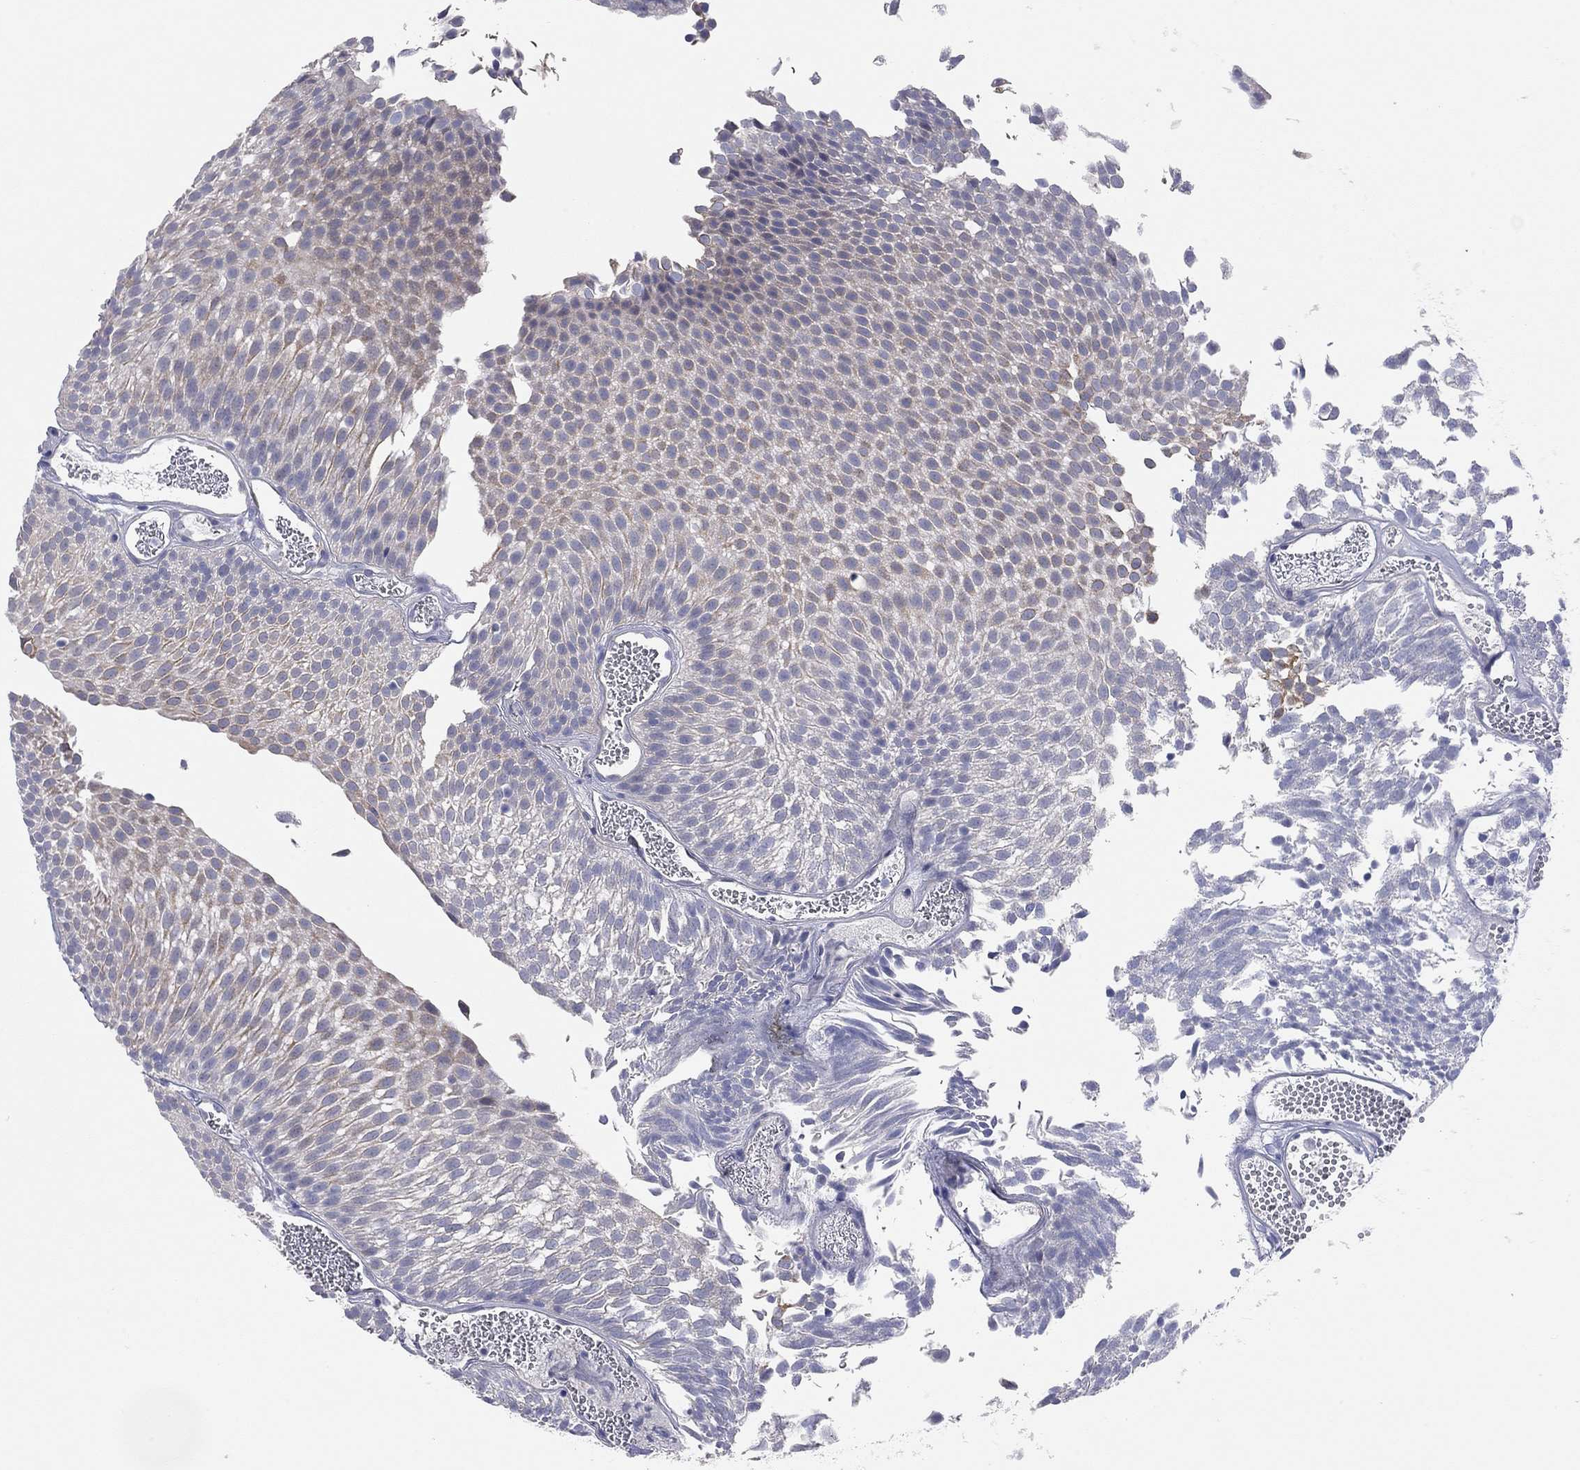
{"staining": {"intensity": "weak", "quantity": ">75%", "location": "cytoplasmic/membranous"}, "tissue": "urothelial cancer", "cell_type": "Tumor cells", "image_type": "cancer", "snomed": [{"axis": "morphology", "description": "Urothelial carcinoma, Low grade"}, {"axis": "topography", "description": "Urinary bladder"}], "caption": "The histopathology image demonstrates a brown stain indicating the presence of a protein in the cytoplasmic/membranous of tumor cells in low-grade urothelial carcinoma.", "gene": "KCNB1", "patient": {"sex": "male", "age": 52}}